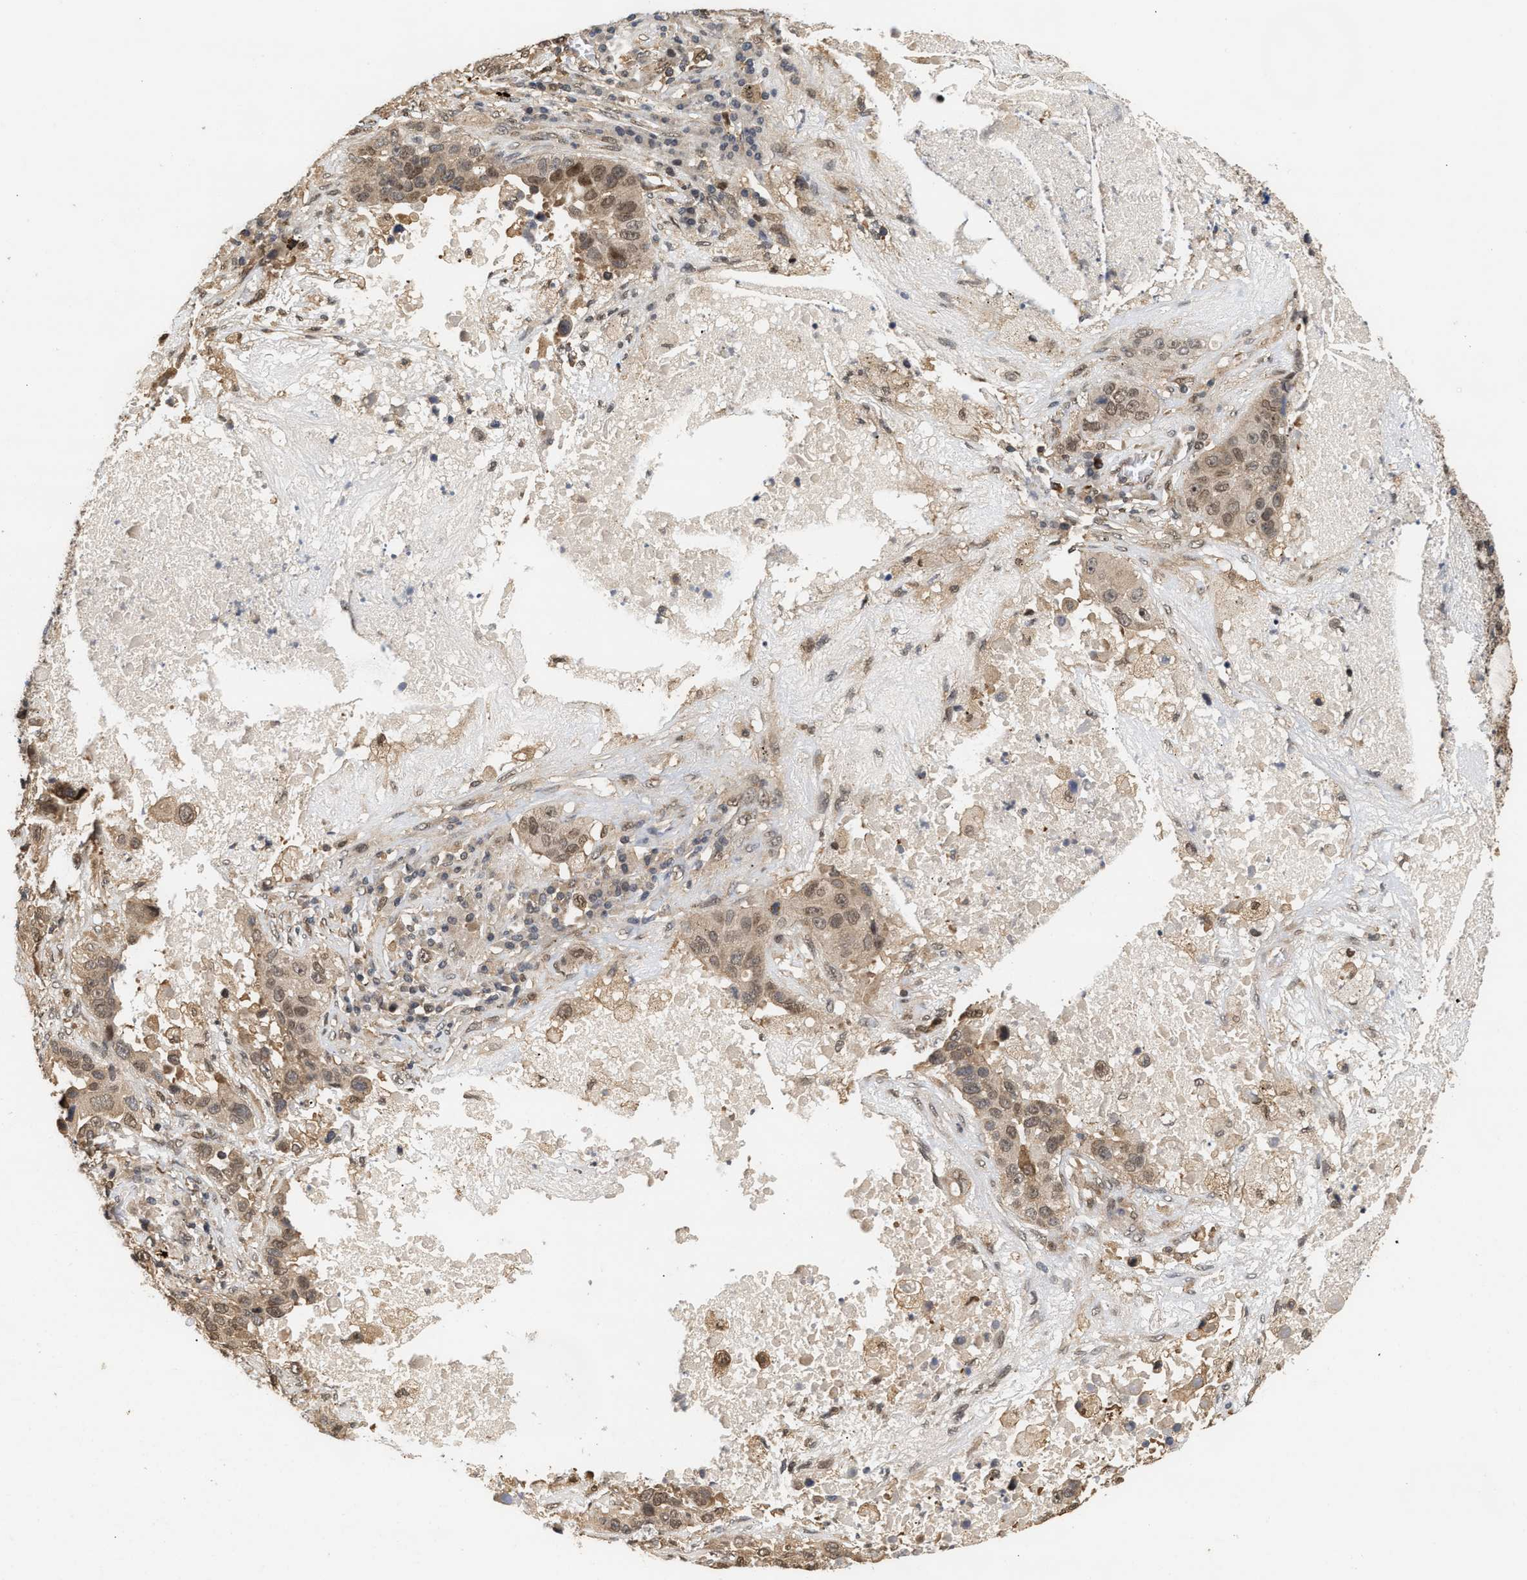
{"staining": {"intensity": "weak", "quantity": ">75%", "location": "cytoplasmic/membranous,nuclear"}, "tissue": "lung cancer", "cell_type": "Tumor cells", "image_type": "cancer", "snomed": [{"axis": "morphology", "description": "Squamous cell carcinoma, NOS"}, {"axis": "topography", "description": "Lung"}], "caption": "IHC staining of squamous cell carcinoma (lung), which shows low levels of weak cytoplasmic/membranous and nuclear staining in approximately >75% of tumor cells indicating weak cytoplasmic/membranous and nuclear protein positivity. The staining was performed using DAB (3,3'-diaminobenzidine) (brown) for protein detection and nuclei were counterstained in hematoxylin (blue).", "gene": "ABHD5", "patient": {"sex": "male", "age": 57}}